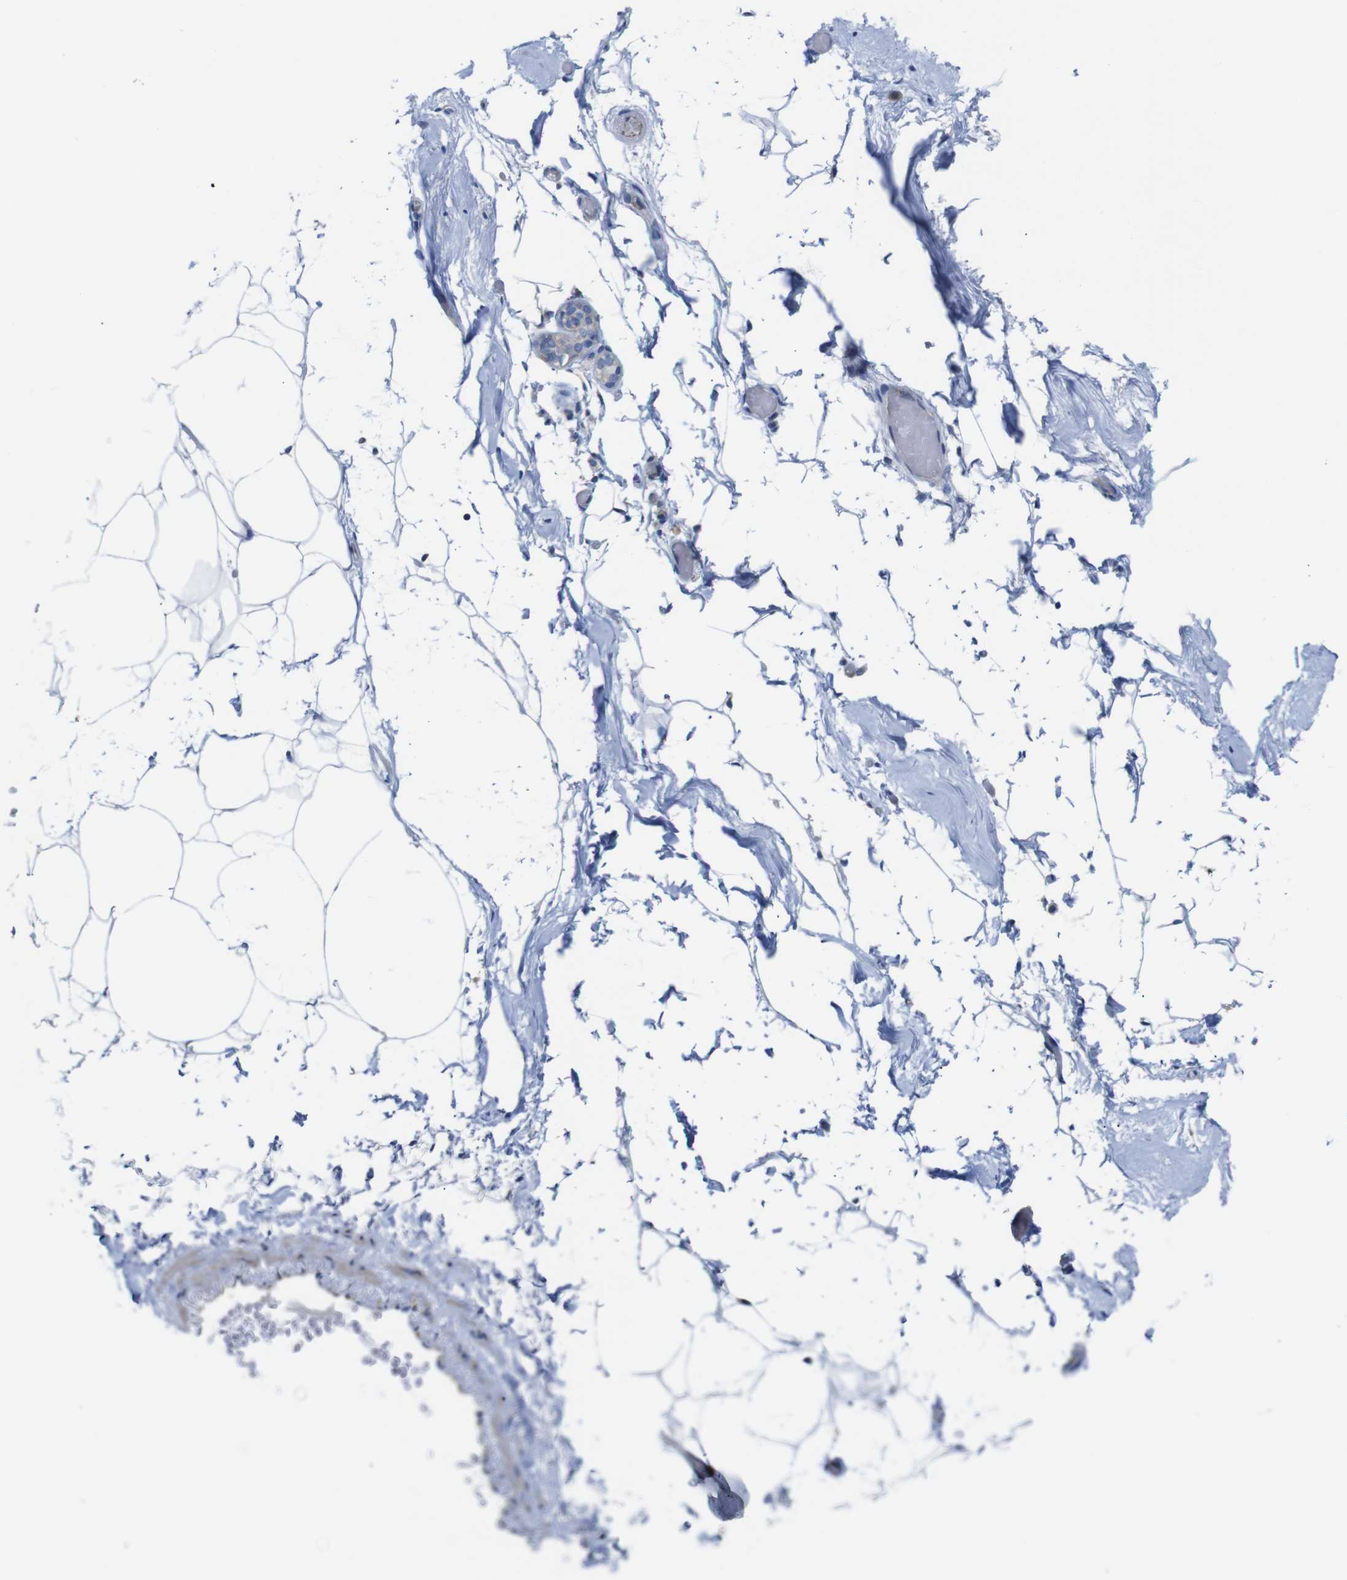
{"staining": {"intensity": "negative", "quantity": "none", "location": "none"}, "tissue": "adipose tissue", "cell_type": "Adipocytes", "image_type": "normal", "snomed": [{"axis": "morphology", "description": "Normal tissue, NOS"}, {"axis": "topography", "description": "Breast"}, {"axis": "topography", "description": "Soft tissue"}], "caption": "Immunohistochemistry histopathology image of unremarkable human adipose tissue stained for a protein (brown), which displays no expression in adipocytes. The staining was performed using DAB to visualize the protein expression in brown, while the nuclei were stained in blue with hematoxylin (Magnification: 20x).", "gene": "PDCD1LG2", "patient": {"sex": "female", "age": 75}}